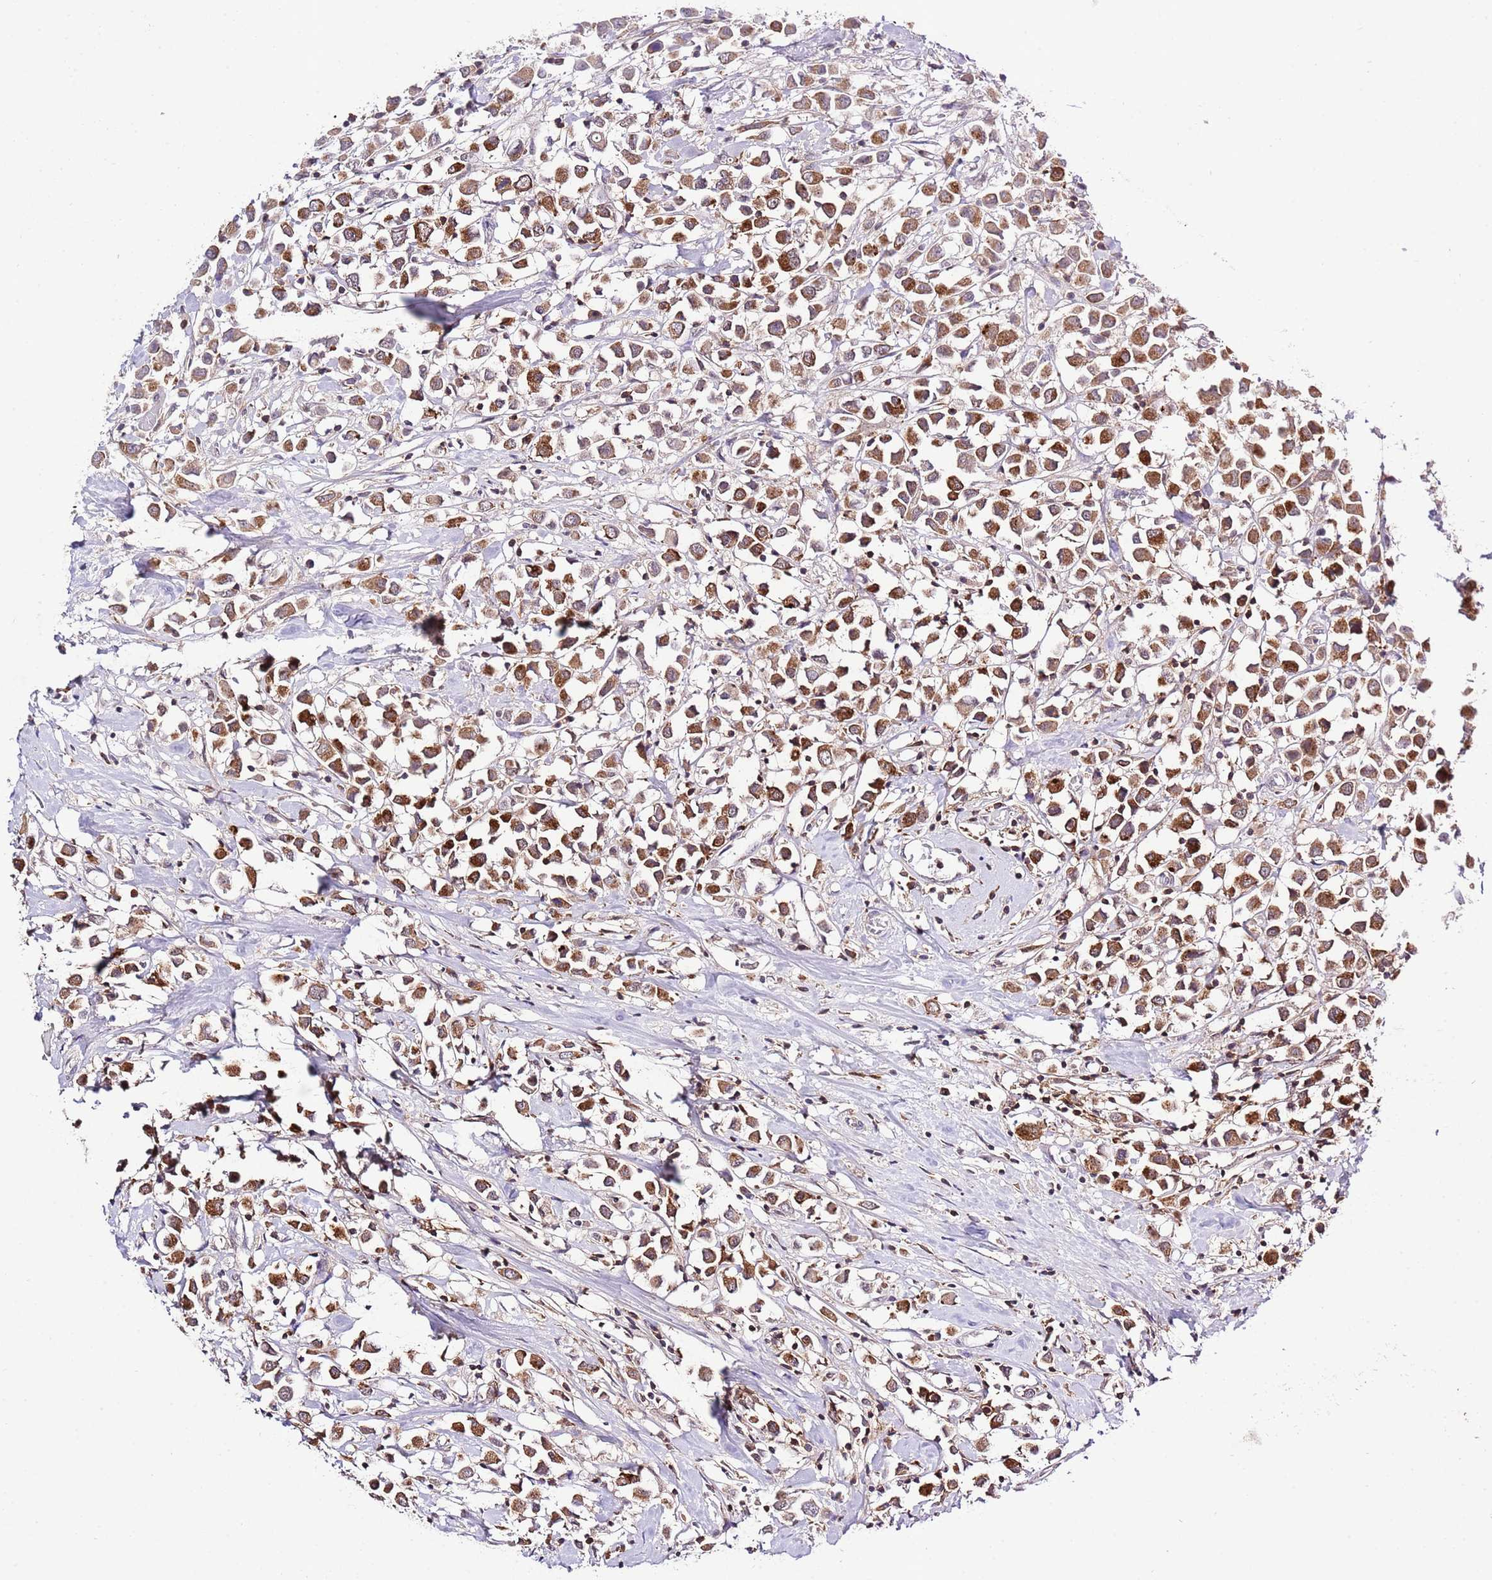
{"staining": {"intensity": "moderate", "quantity": ">75%", "location": "cytoplasmic/membranous"}, "tissue": "breast cancer", "cell_type": "Tumor cells", "image_type": "cancer", "snomed": [{"axis": "morphology", "description": "Duct carcinoma"}, {"axis": "topography", "description": "Breast"}], "caption": "IHC (DAB) staining of human breast cancer reveals moderate cytoplasmic/membranous protein positivity in approximately >75% of tumor cells. The protein of interest is stained brown, and the nuclei are stained in blue (DAB (3,3'-diaminobenzidine) IHC with brightfield microscopy, high magnification).", "gene": "EFHD1", "patient": {"sex": "female", "age": 61}}